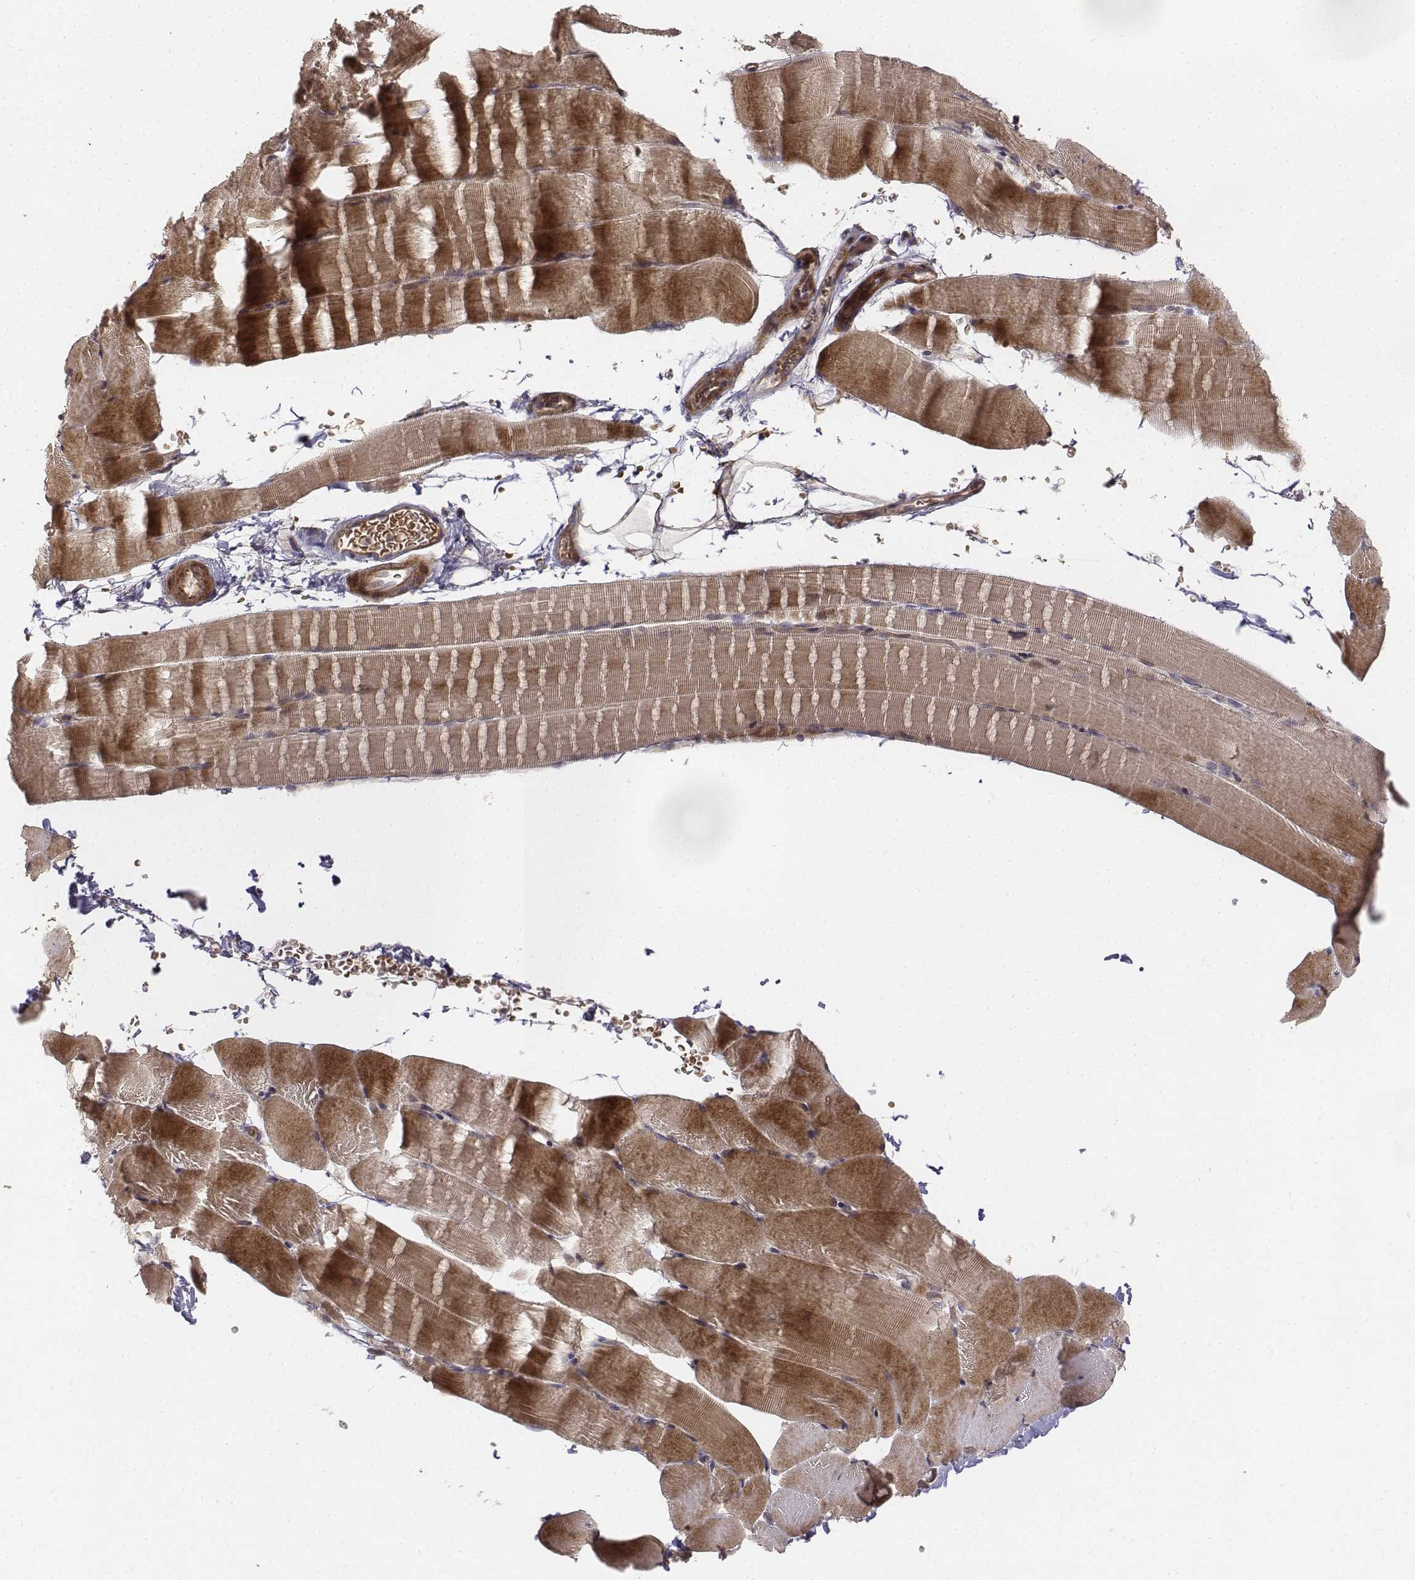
{"staining": {"intensity": "moderate", "quantity": ">75%", "location": "cytoplasmic/membranous"}, "tissue": "skeletal muscle", "cell_type": "Myocytes", "image_type": "normal", "snomed": [{"axis": "morphology", "description": "Normal tissue, NOS"}, {"axis": "topography", "description": "Skeletal muscle"}], "caption": "Protein expression analysis of normal skeletal muscle displays moderate cytoplasmic/membranous staining in approximately >75% of myocytes.", "gene": "FBXO21", "patient": {"sex": "female", "age": 37}}